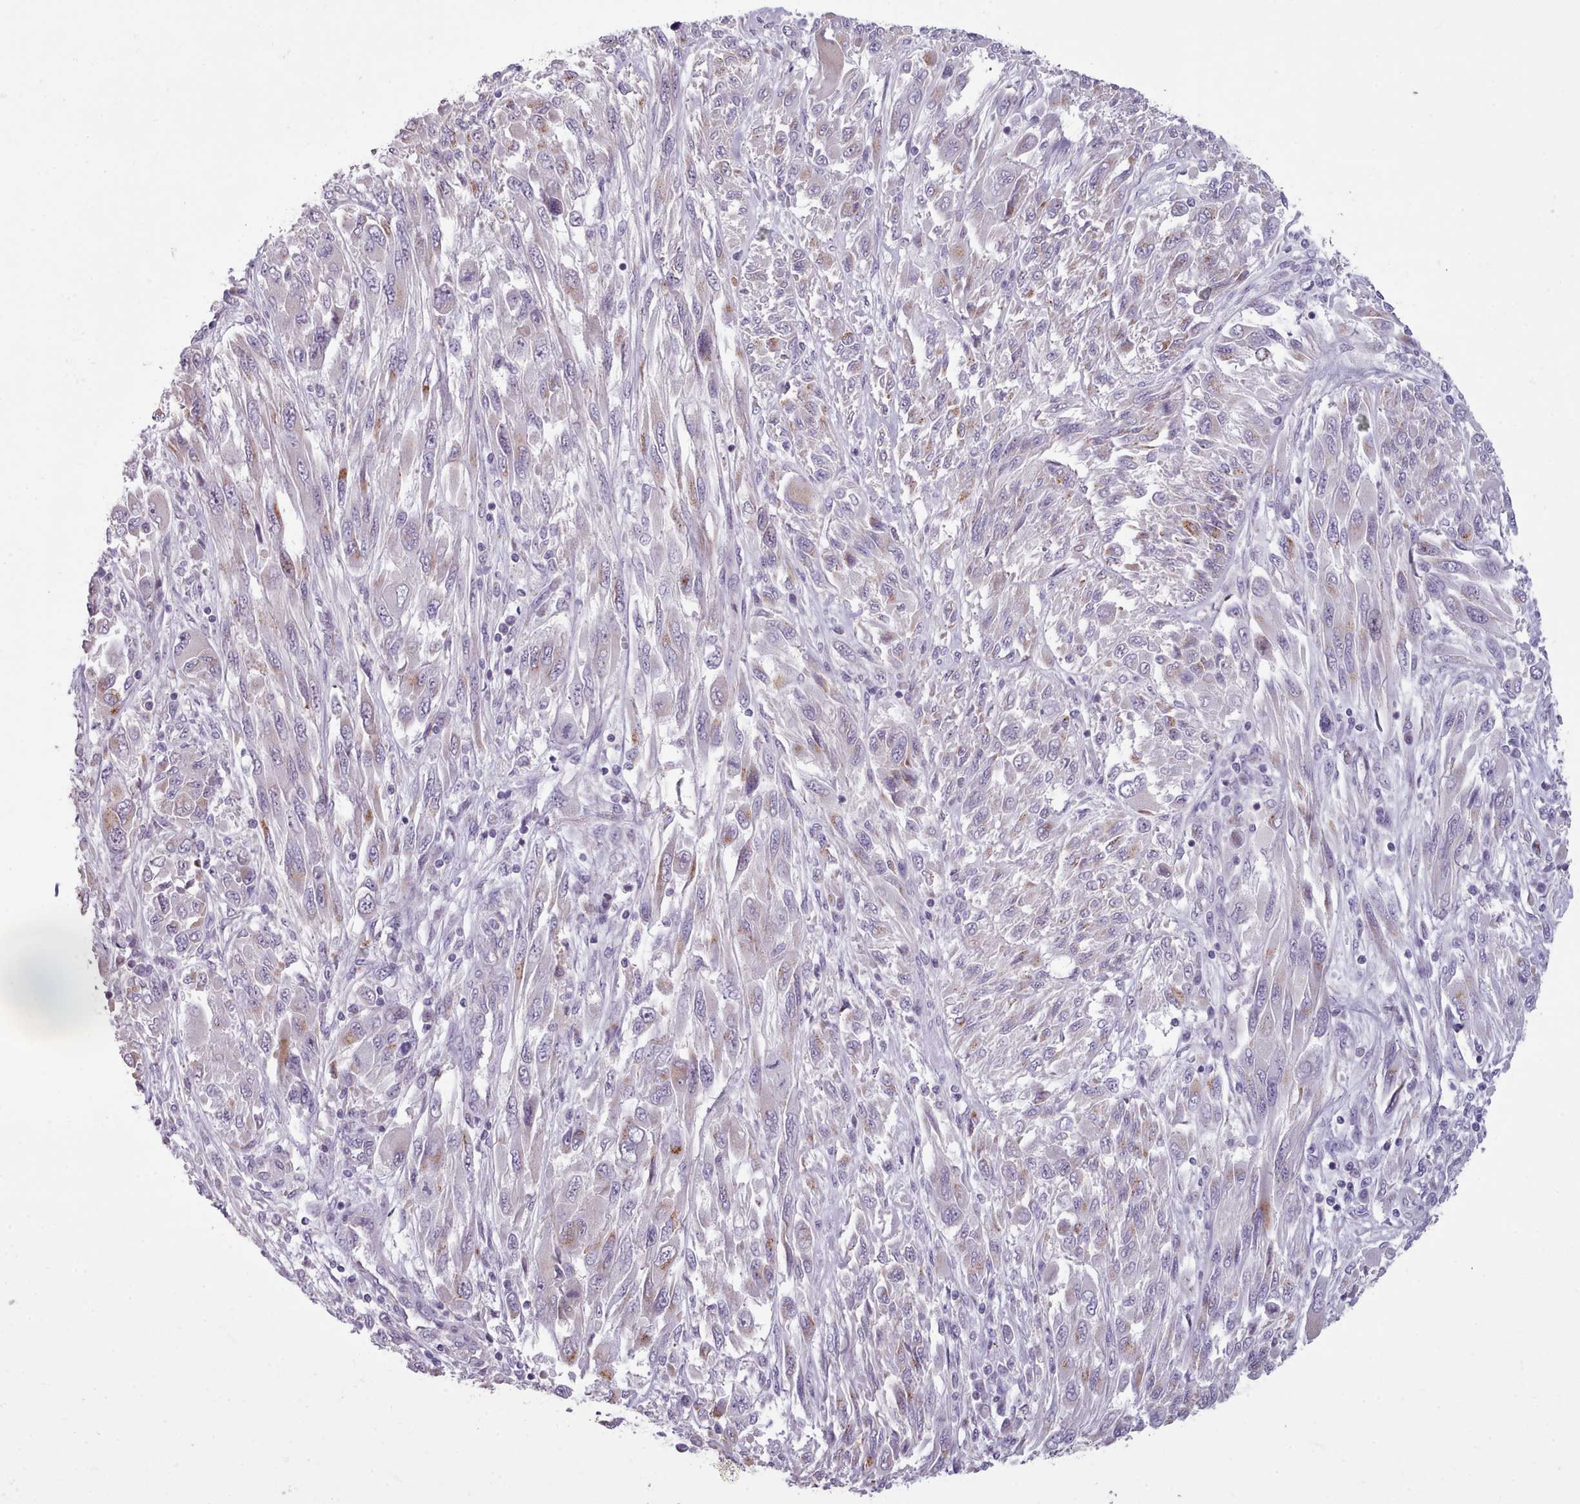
{"staining": {"intensity": "moderate", "quantity": "<25%", "location": "cytoplasmic/membranous"}, "tissue": "melanoma", "cell_type": "Tumor cells", "image_type": "cancer", "snomed": [{"axis": "morphology", "description": "Malignant melanoma, NOS"}, {"axis": "topography", "description": "Skin"}], "caption": "Melanoma stained with immunohistochemistry (IHC) shows moderate cytoplasmic/membranous expression in approximately <25% of tumor cells.", "gene": "SLC52A3", "patient": {"sex": "female", "age": 91}}